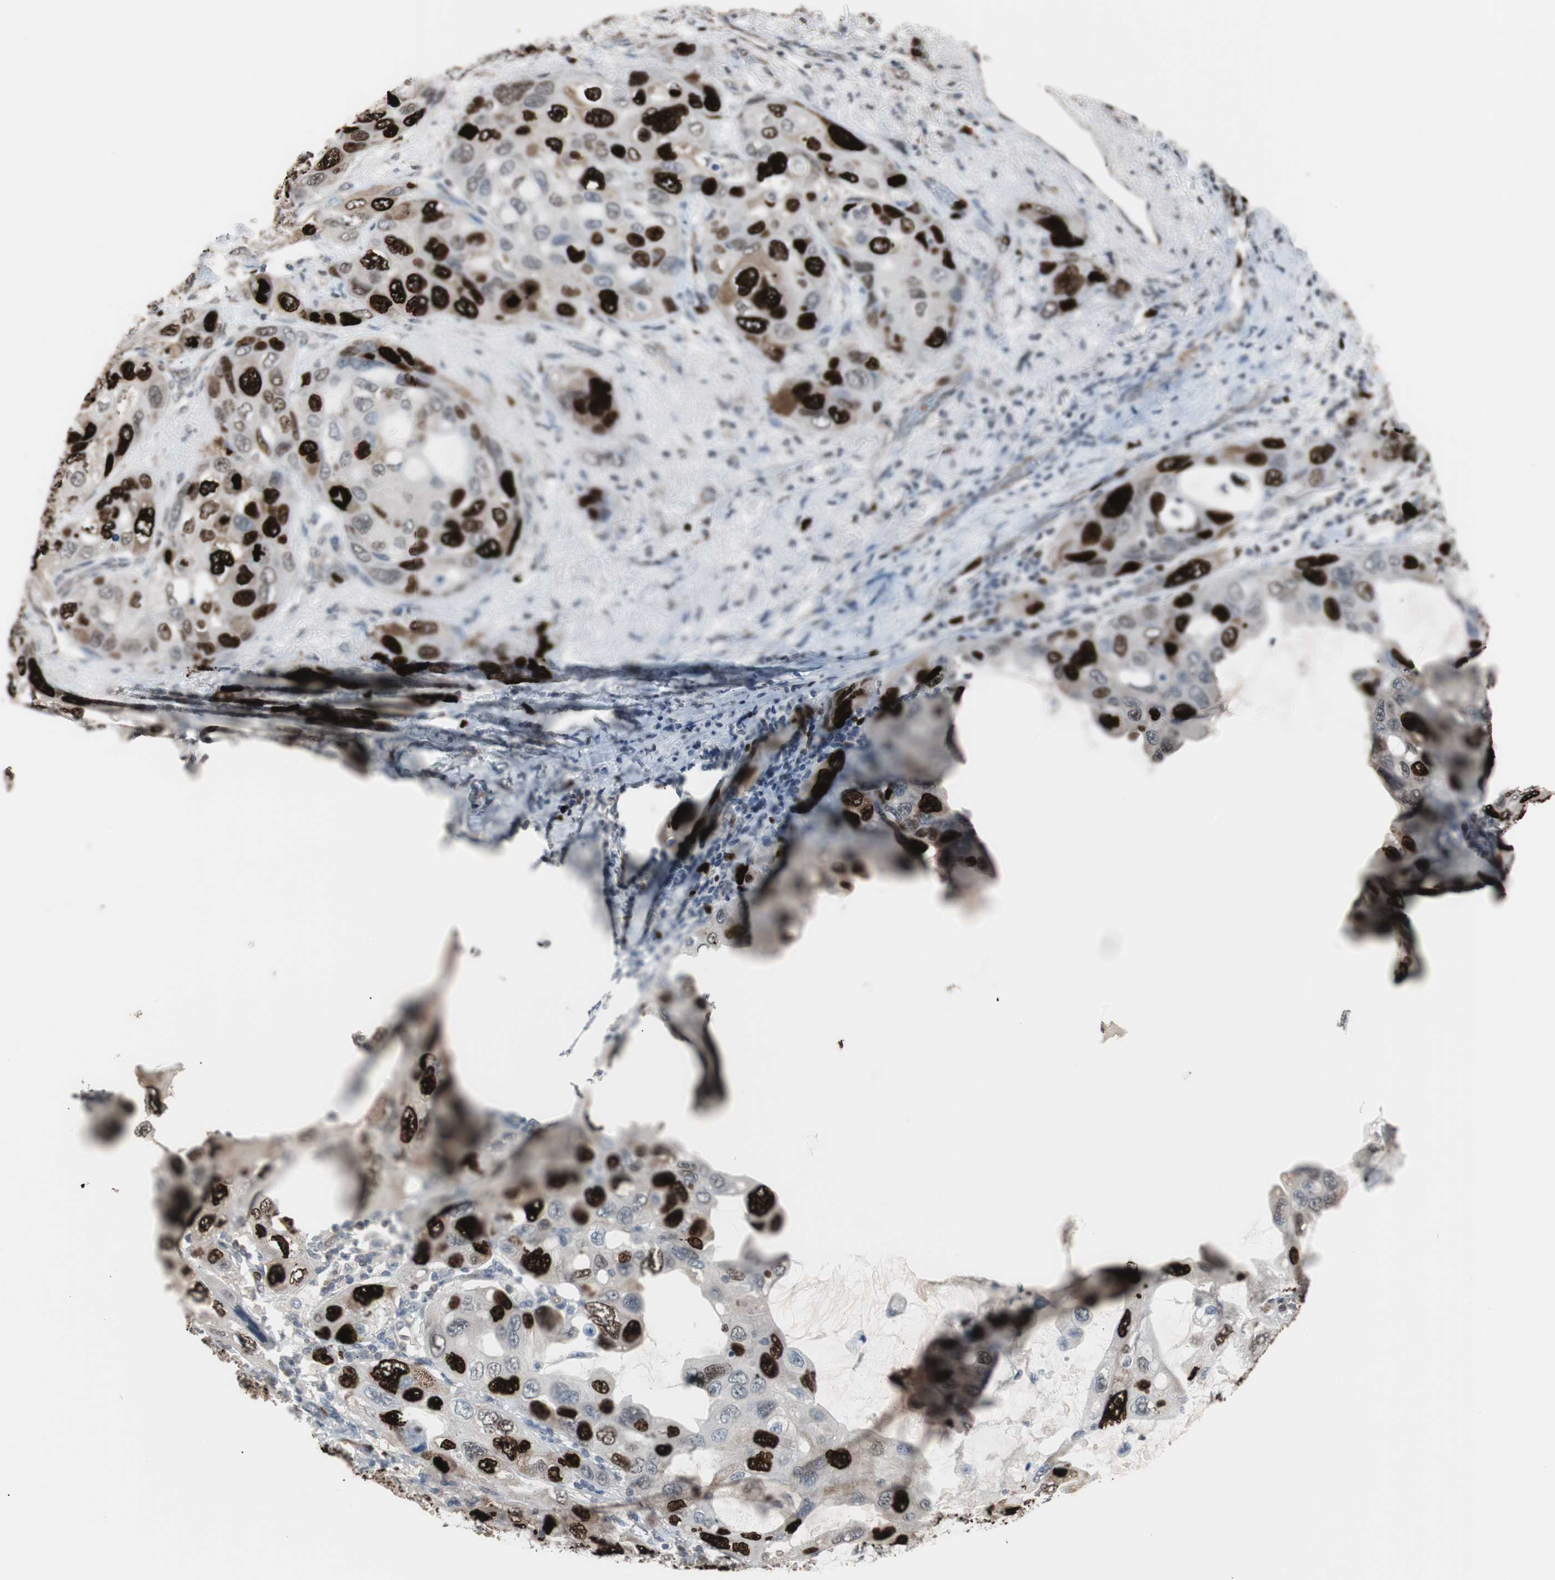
{"staining": {"intensity": "strong", "quantity": "25%-75%", "location": "nuclear"}, "tissue": "lung cancer", "cell_type": "Tumor cells", "image_type": "cancer", "snomed": [{"axis": "morphology", "description": "Squamous cell carcinoma, NOS"}, {"axis": "topography", "description": "Lung"}], "caption": "An immunohistochemistry (IHC) histopathology image of tumor tissue is shown. Protein staining in brown highlights strong nuclear positivity in lung cancer (squamous cell carcinoma) within tumor cells. The staining is performed using DAB brown chromogen to label protein expression. The nuclei are counter-stained blue using hematoxylin.", "gene": "TOP2A", "patient": {"sex": "female", "age": 73}}